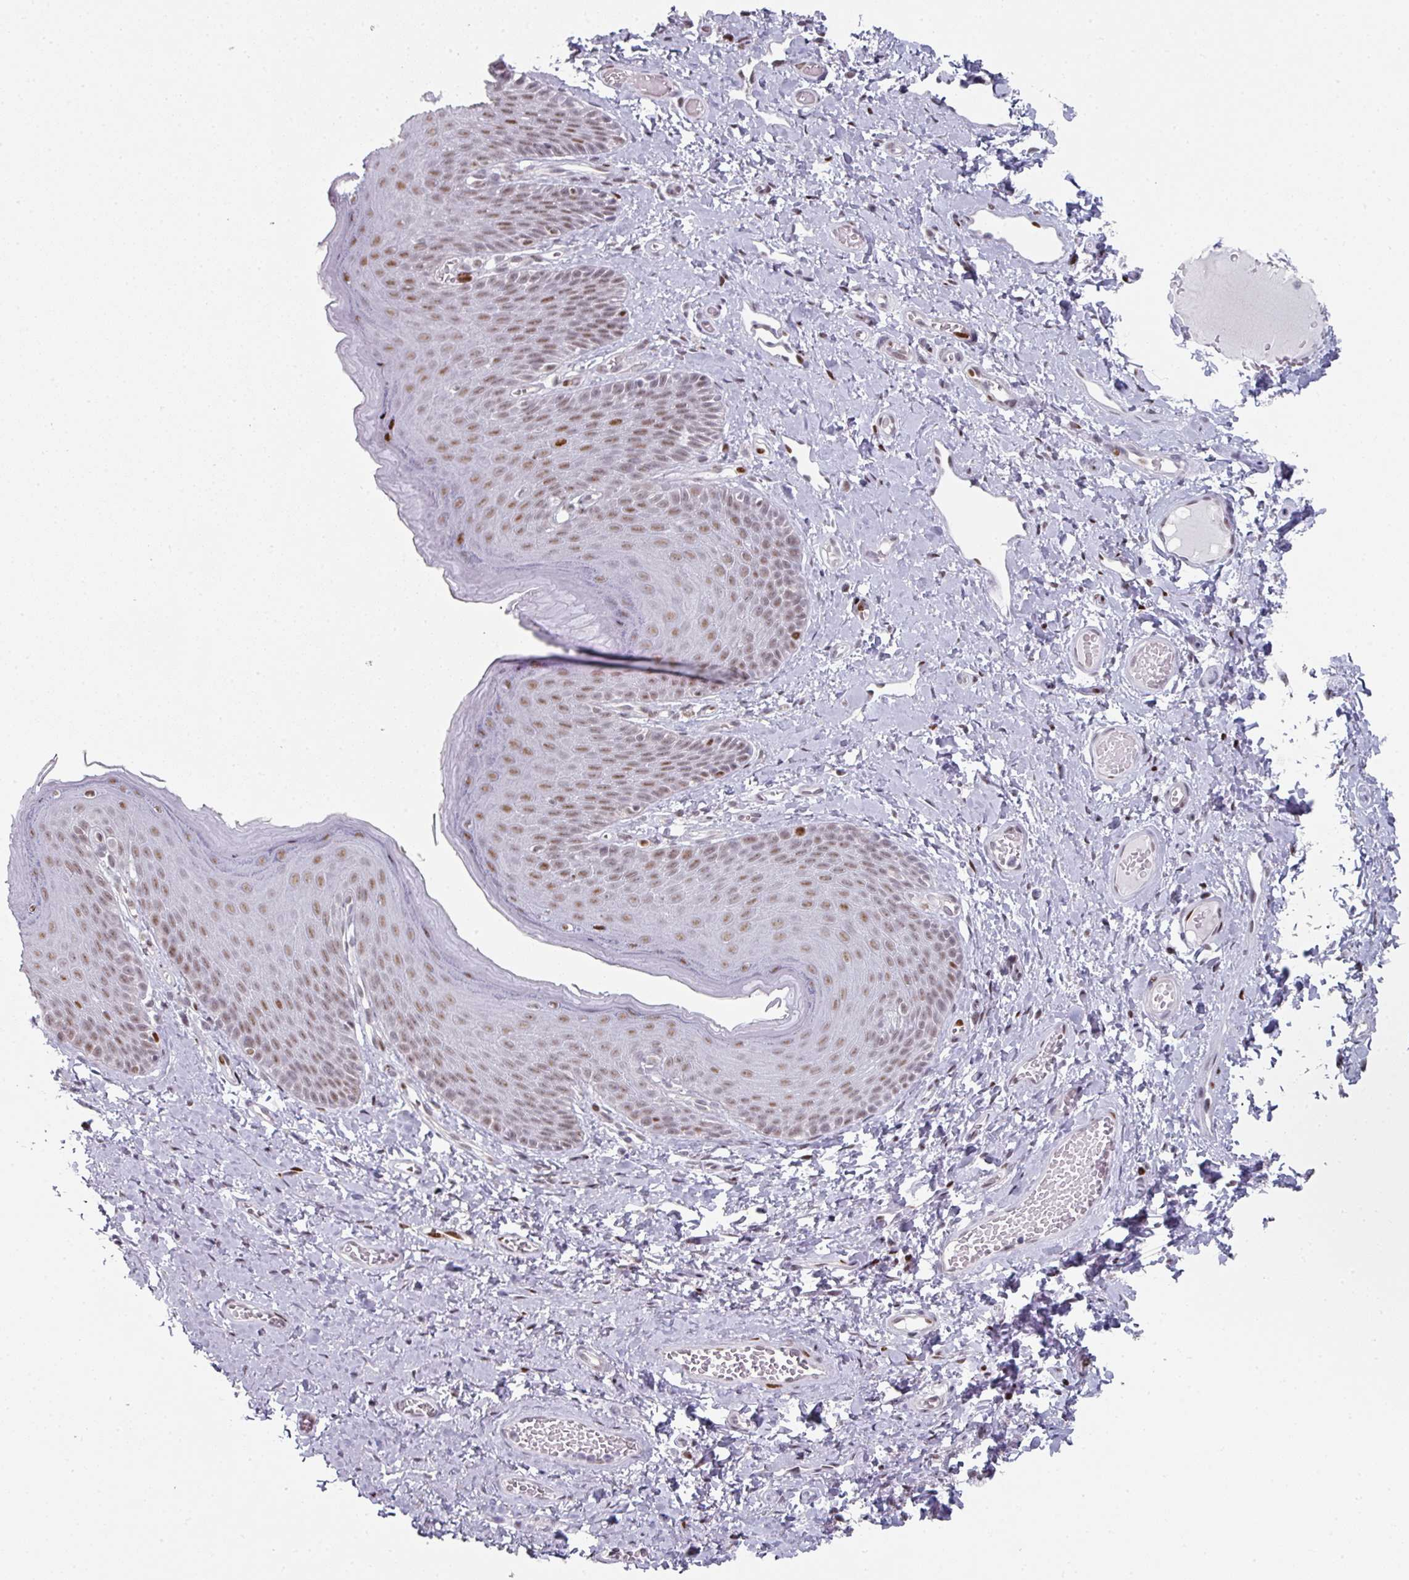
{"staining": {"intensity": "moderate", "quantity": ">75%", "location": "nuclear"}, "tissue": "skin", "cell_type": "Epidermal cells", "image_type": "normal", "snomed": [{"axis": "morphology", "description": "Normal tissue, NOS"}, {"axis": "topography", "description": "Anal"}], "caption": "Epidermal cells demonstrate medium levels of moderate nuclear expression in about >75% of cells in normal human skin.", "gene": "SF3B5", "patient": {"sex": "female", "age": 40}}